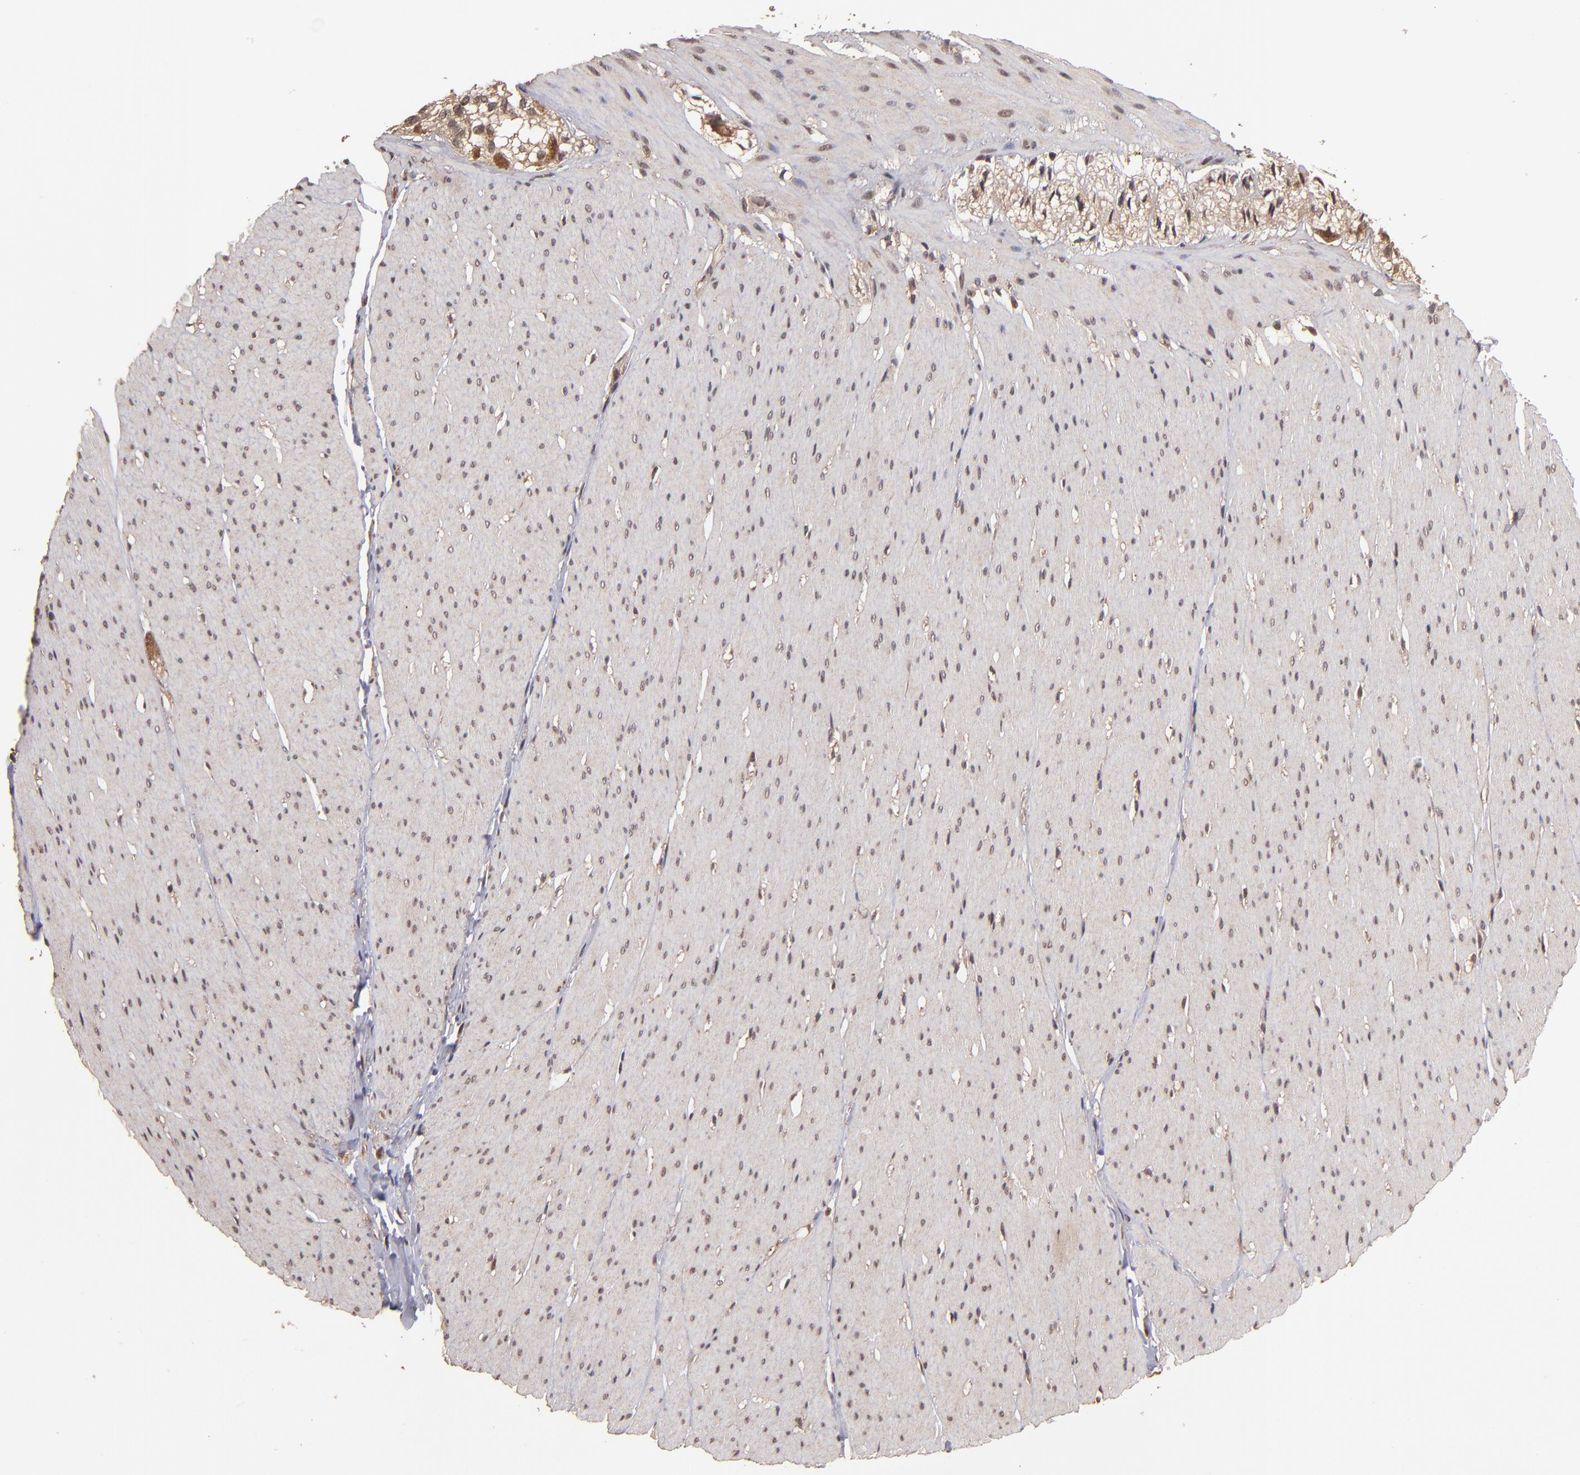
{"staining": {"intensity": "weak", "quantity": "25%-75%", "location": "cytoplasmic/membranous"}, "tissue": "smooth muscle", "cell_type": "Smooth muscle cells", "image_type": "normal", "snomed": [{"axis": "morphology", "description": "Normal tissue, NOS"}, {"axis": "topography", "description": "Smooth muscle"}, {"axis": "topography", "description": "Colon"}], "caption": "Weak cytoplasmic/membranous staining for a protein is identified in approximately 25%-75% of smooth muscle cells of benign smooth muscle using immunohistochemistry (IHC).", "gene": "NFE2L2", "patient": {"sex": "male", "age": 67}}